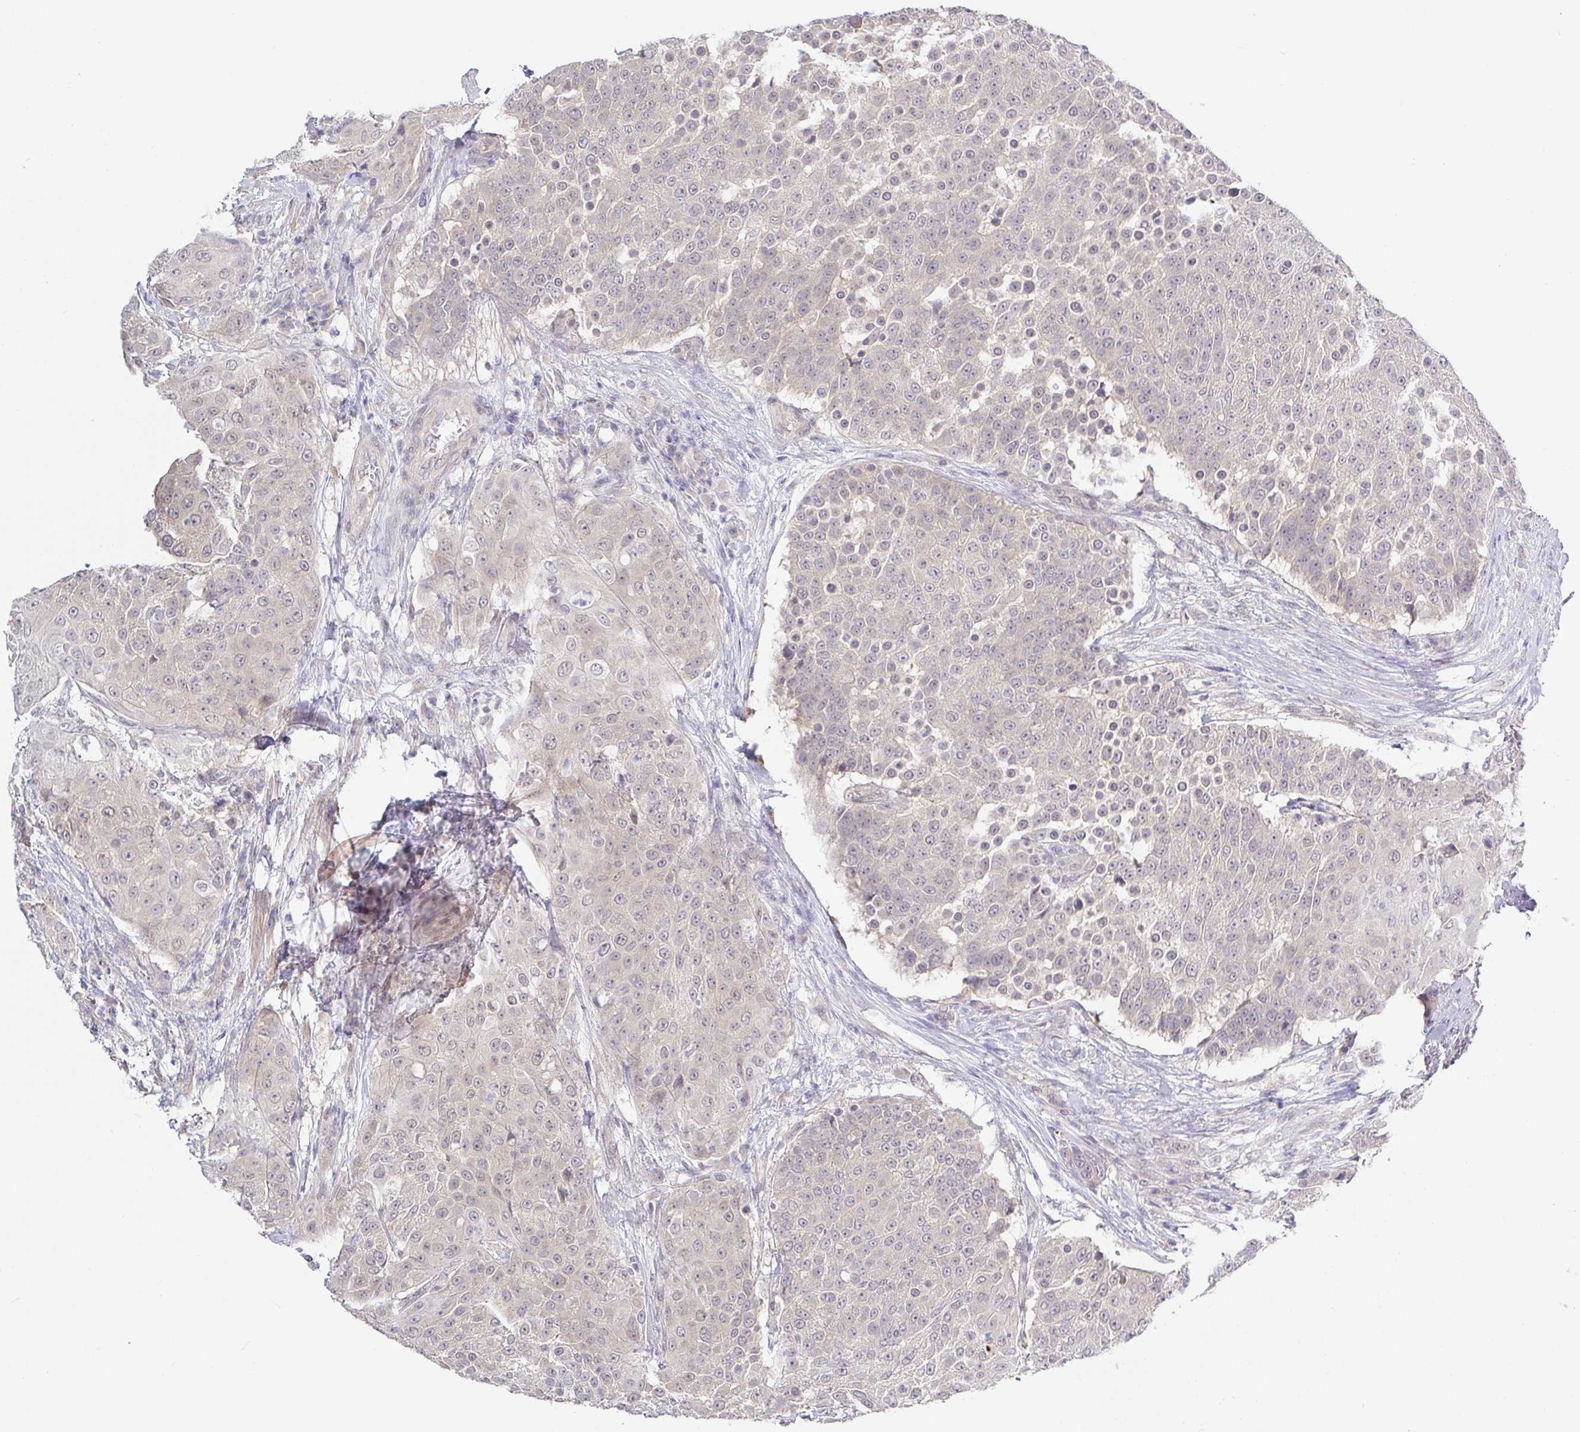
{"staining": {"intensity": "weak", "quantity": "25%-75%", "location": "nuclear"}, "tissue": "urothelial cancer", "cell_type": "Tumor cells", "image_type": "cancer", "snomed": [{"axis": "morphology", "description": "Urothelial carcinoma, High grade"}, {"axis": "topography", "description": "Urinary bladder"}], "caption": "This micrograph demonstrates IHC staining of high-grade urothelial carcinoma, with low weak nuclear staining in approximately 25%-75% of tumor cells.", "gene": "HYPK", "patient": {"sex": "female", "age": 63}}